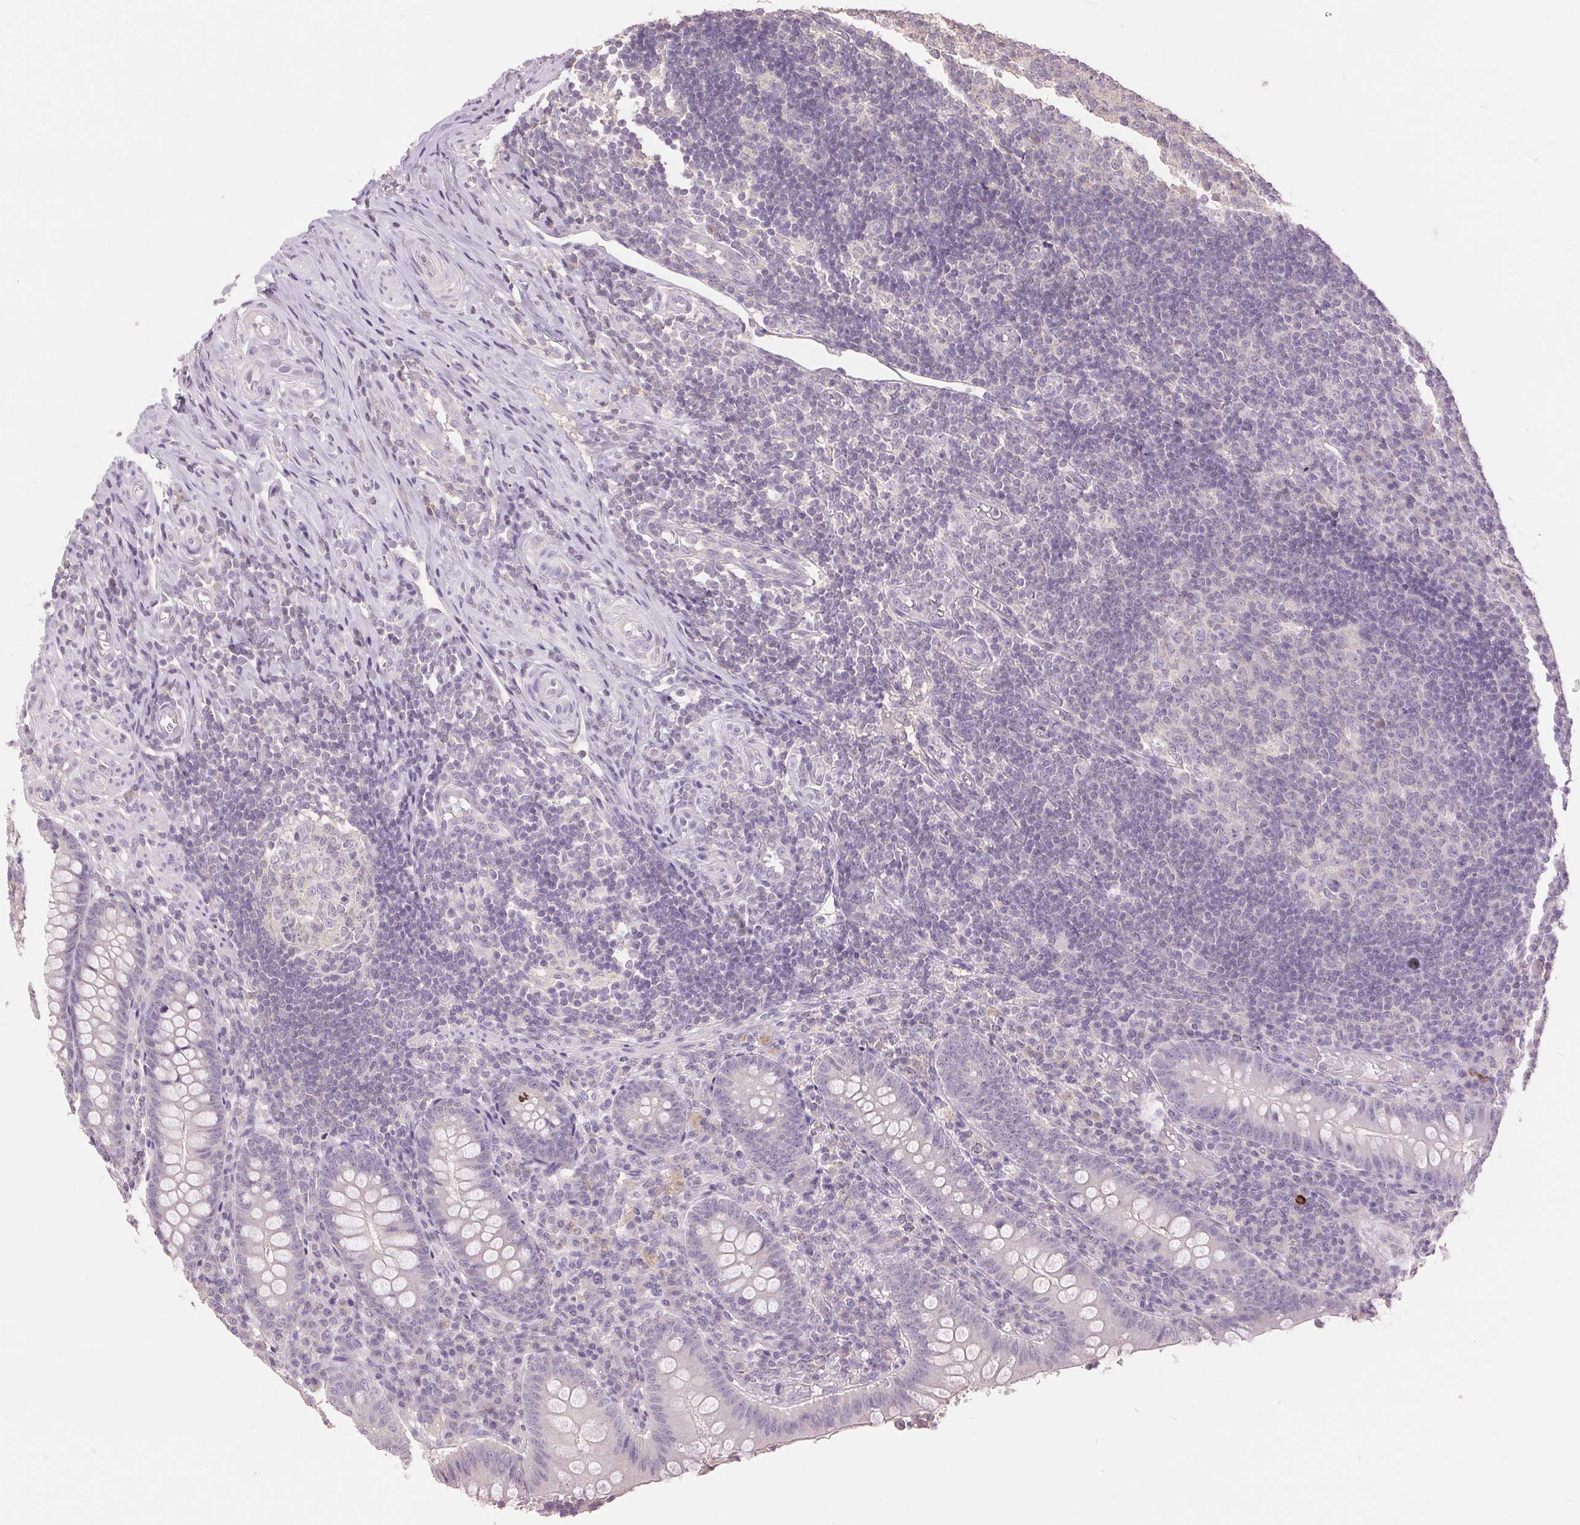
{"staining": {"intensity": "negative", "quantity": "none", "location": "none"}, "tissue": "appendix", "cell_type": "Glandular cells", "image_type": "normal", "snomed": [{"axis": "morphology", "description": "Normal tissue, NOS"}, {"axis": "topography", "description": "Appendix"}], "caption": "IHC photomicrograph of normal human appendix stained for a protein (brown), which displays no expression in glandular cells.", "gene": "FXYD4", "patient": {"sex": "male", "age": 18}}